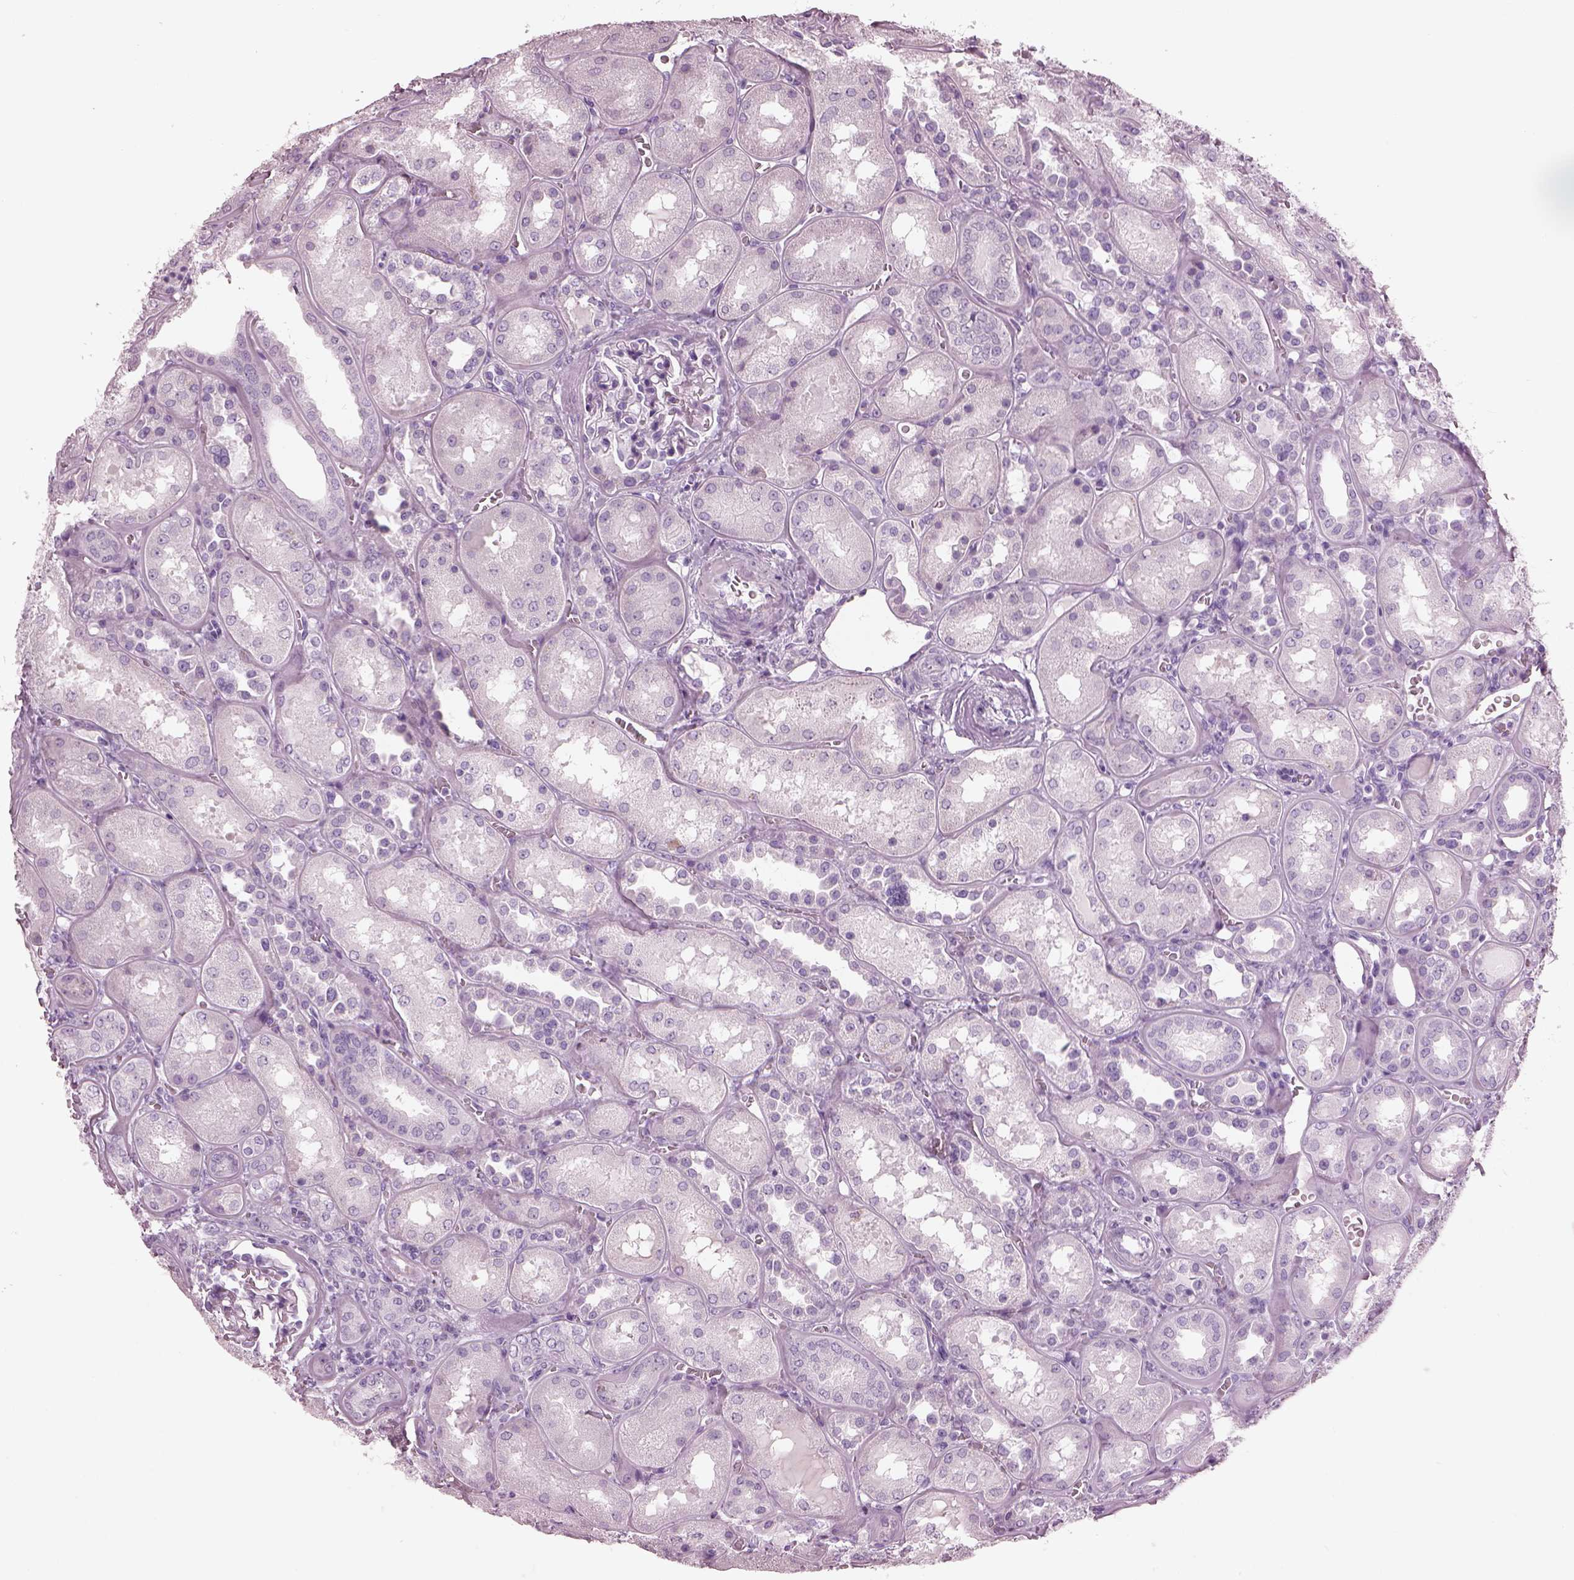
{"staining": {"intensity": "negative", "quantity": "none", "location": "none"}, "tissue": "kidney", "cell_type": "Cells in glomeruli", "image_type": "normal", "snomed": [{"axis": "morphology", "description": "Normal tissue, NOS"}, {"axis": "topography", "description": "Kidney"}], "caption": "This is a histopathology image of immunohistochemistry (IHC) staining of unremarkable kidney, which shows no positivity in cells in glomeruli. (Stains: DAB IHC with hematoxylin counter stain, Microscopy: brightfield microscopy at high magnification).", "gene": "HYDIN", "patient": {"sex": "male", "age": 73}}